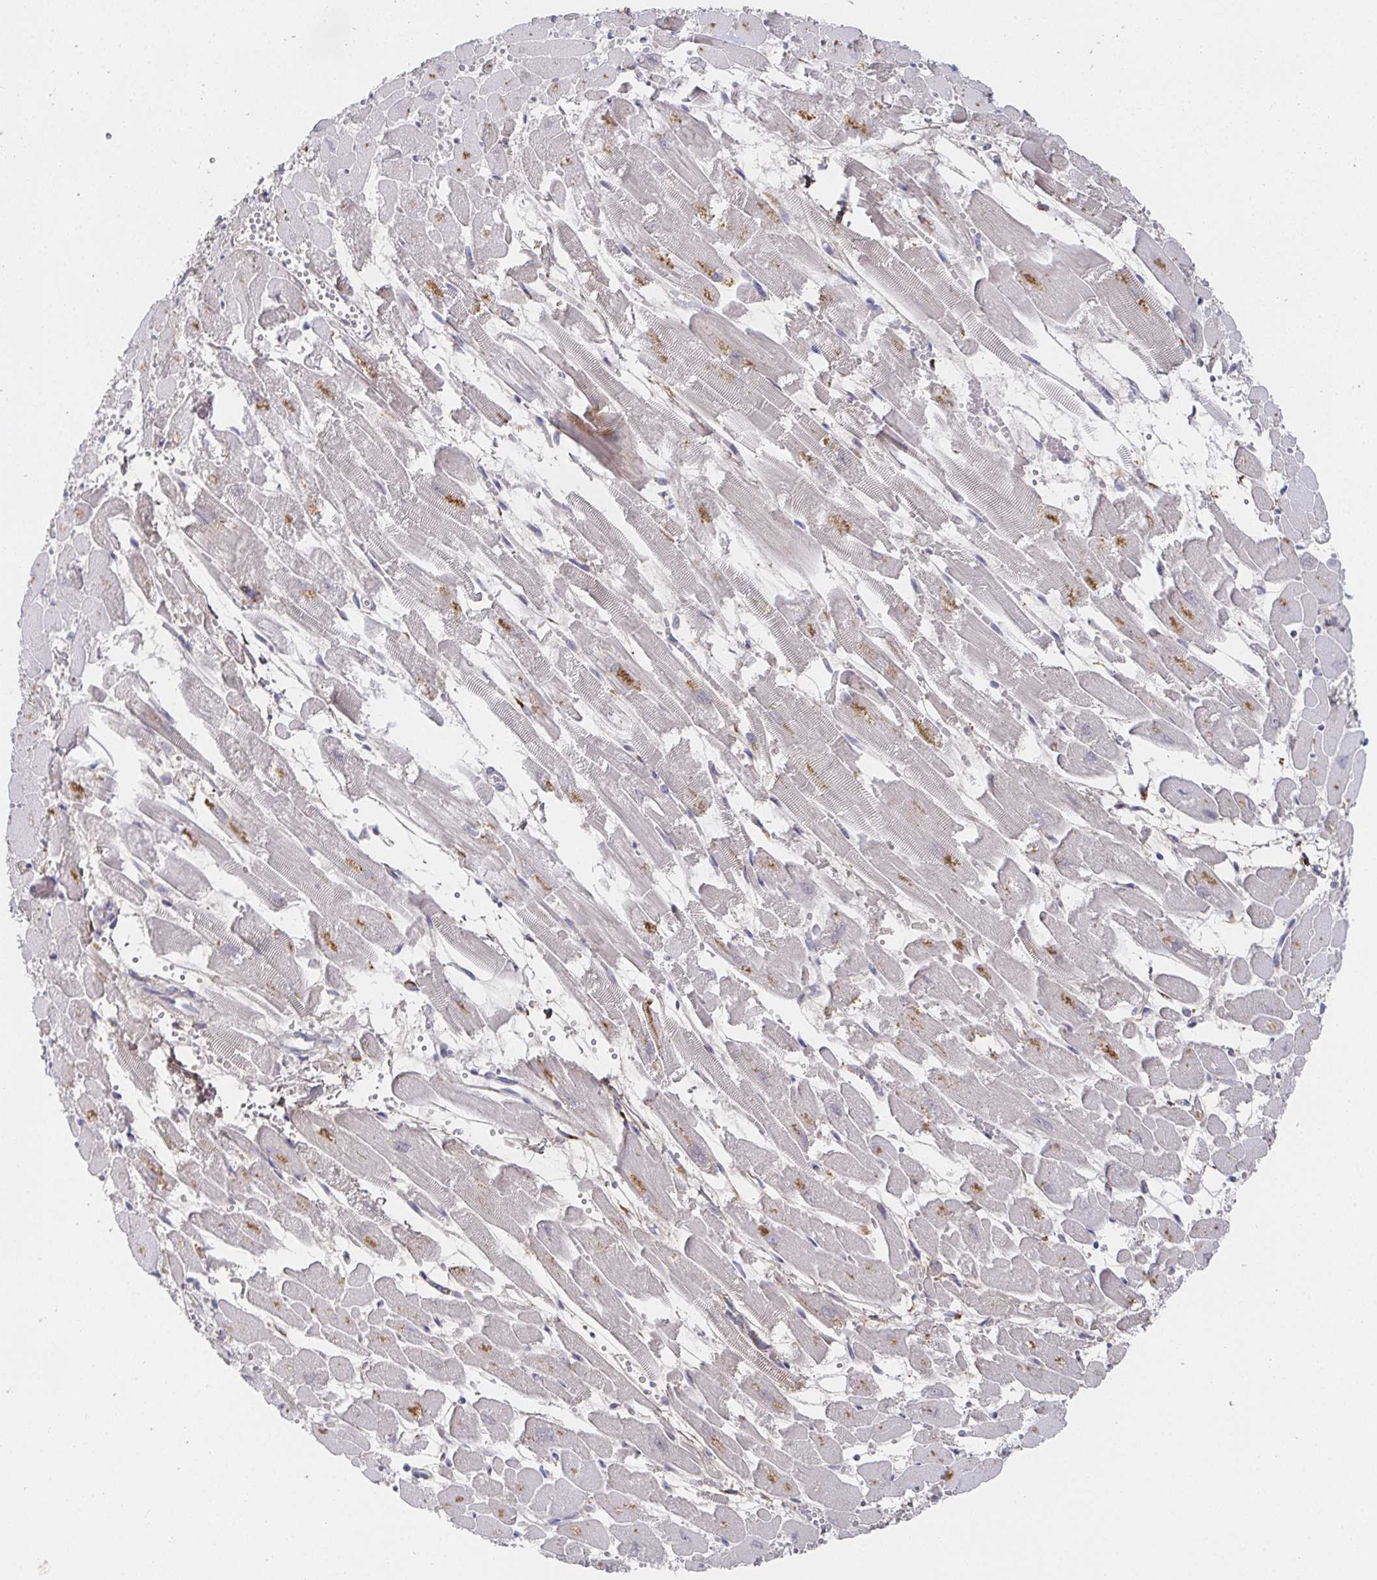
{"staining": {"intensity": "moderate", "quantity": "<25%", "location": "cytoplasmic/membranous"}, "tissue": "heart muscle", "cell_type": "Cardiomyocytes", "image_type": "normal", "snomed": [{"axis": "morphology", "description": "Normal tissue, NOS"}, {"axis": "topography", "description": "Heart"}], "caption": "This is a micrograph of IHC staining of benign heart muscle, which shows moderate staining in the cytoplasmic/membranous of cardiomyocytes.", "gene": "RCOR1", "patient": {"sex": "female", "age": 52}}